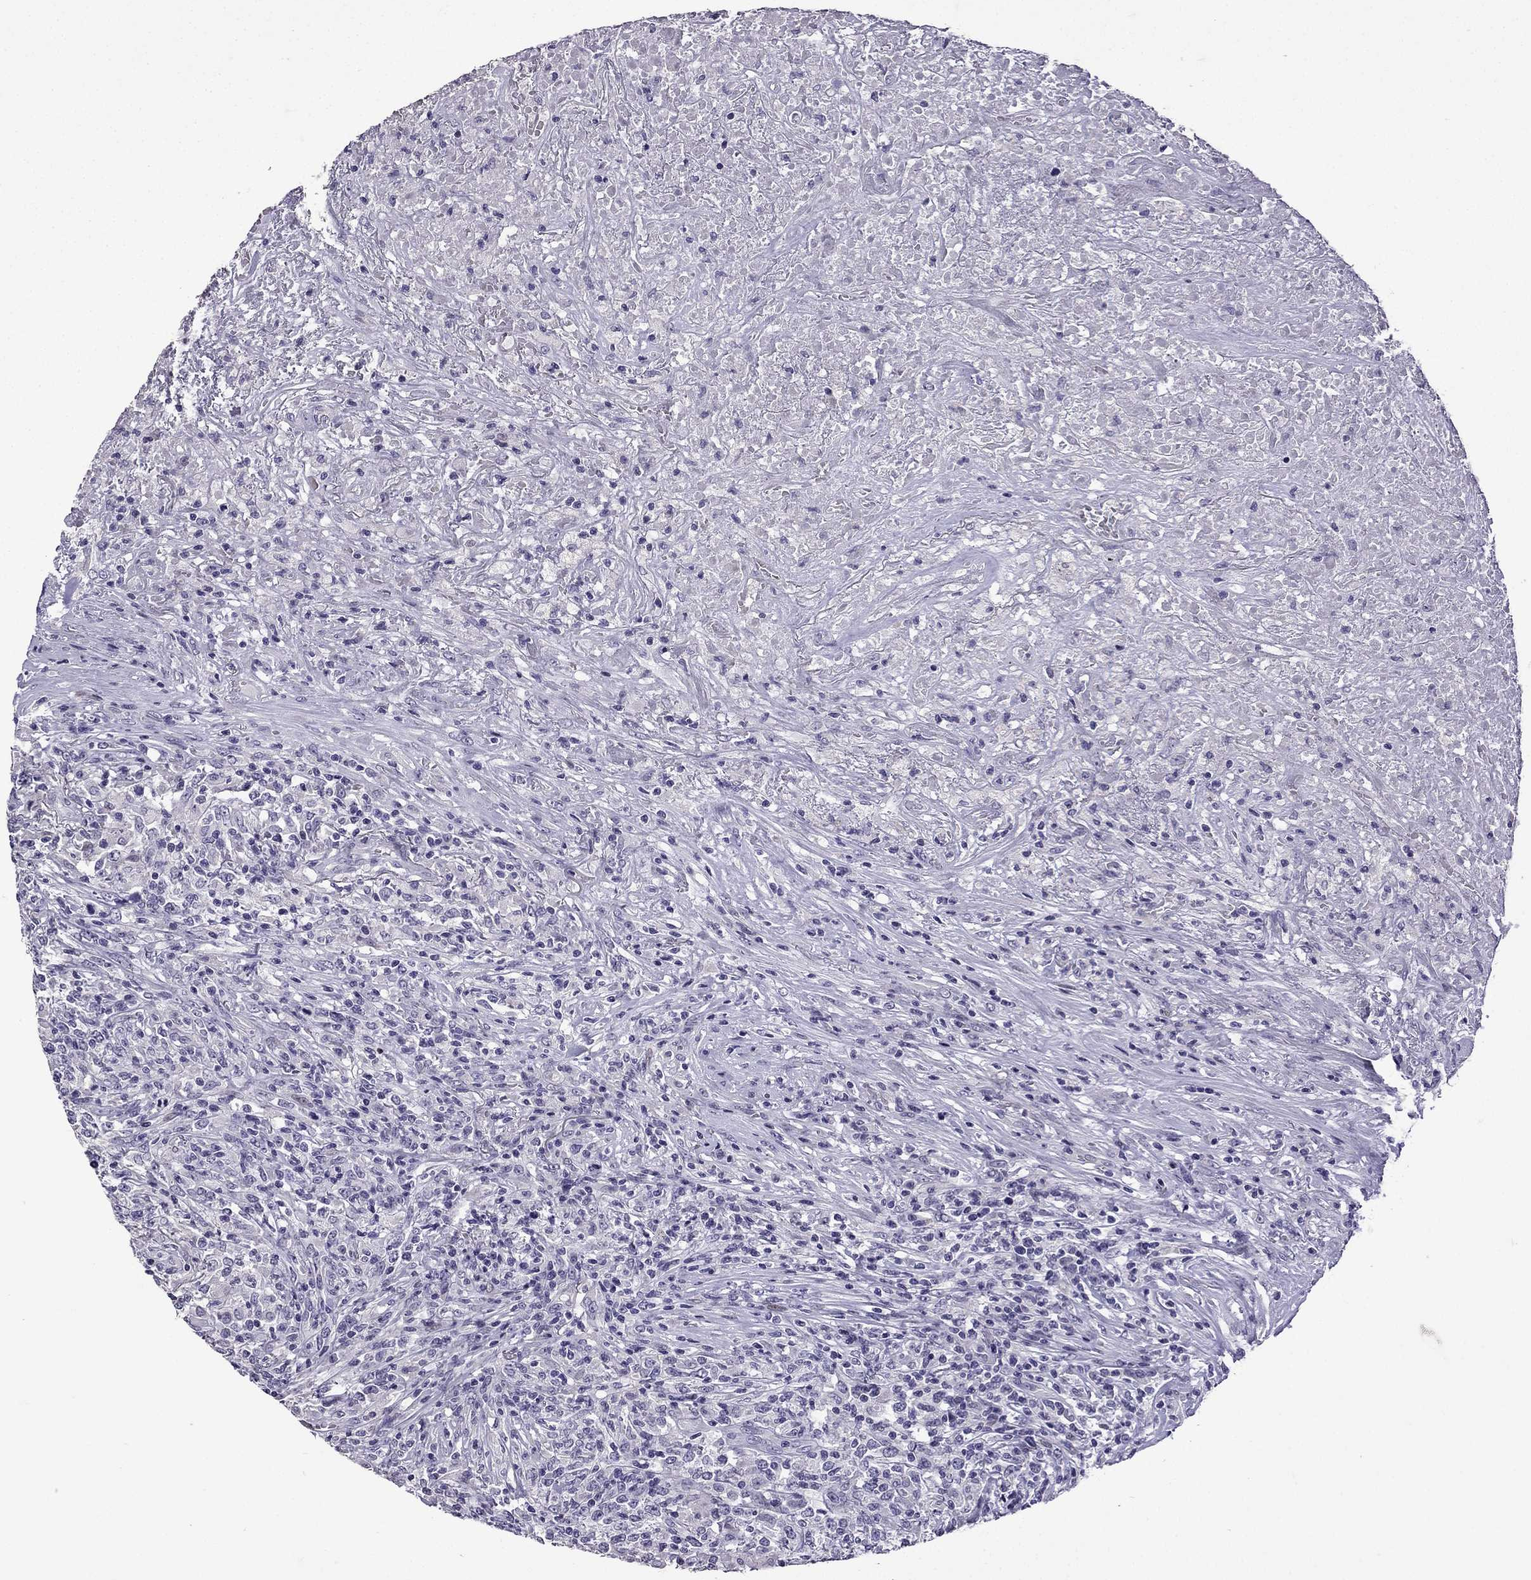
{"staining": {"intensity": "negative", "quantity": "none", "location": "none"}, "tissue": "lymphoma", "cell_type": "Tumor cells", "image_type": "cancer", "snomed": [{"axis": "morphology", "description": "Malignant lymphoma, non-Hodgkin's type, High grade"}, {"axis": "topography", "description": "Lung"}], "caption": "Immunohistochemistry (IHC) micrograph of neoplastic tissue: high-grade malignant lymphoma, non-Hodgkin's type stained with DAB (3,3'-diaminobenzidine) reveals no significant protein staining in tumor cells.", "gene": "TTN", "patient": {"sex": "male", "age": 79}}